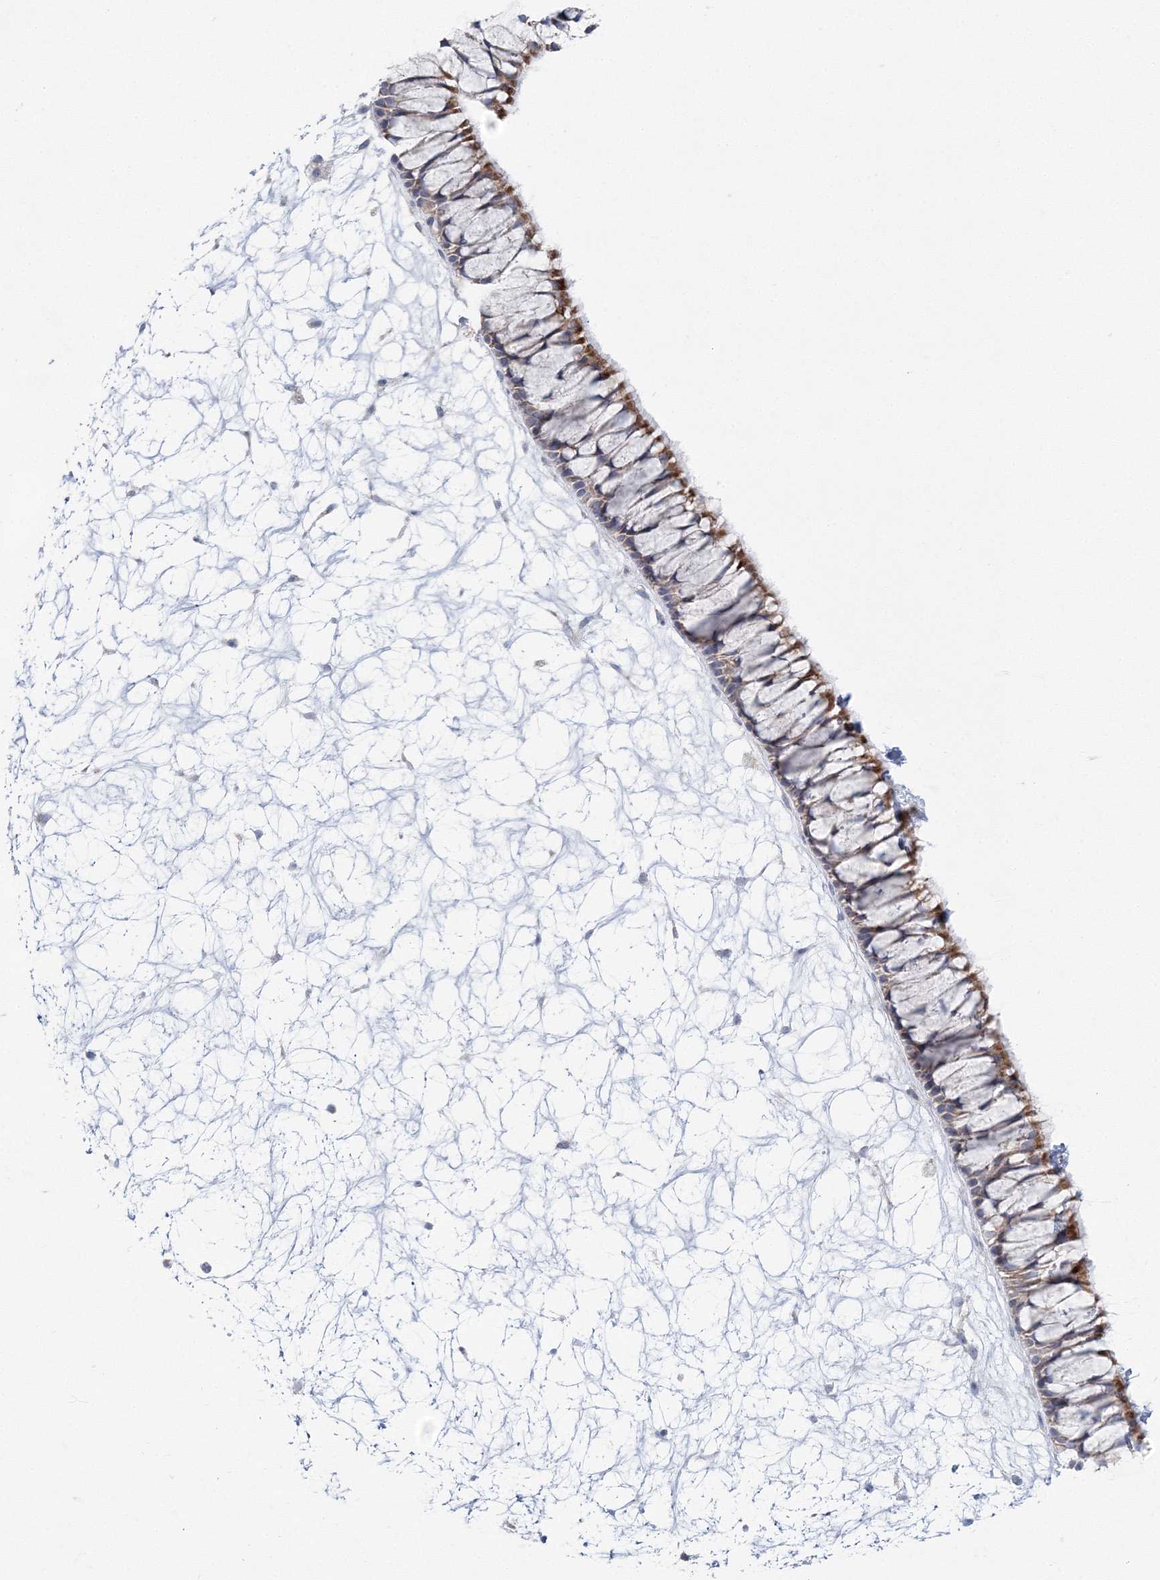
{"staining": {"intensity": "moderate", "quantity": "25%-75%", "location": "cytoplasmic/membranous"}, "tissue": "nasopharynx", "cell_type": "Respiratory epithelial cells", "image_type": "normal", "snomed": [{"axis": "morphology", "description": "Normal tissue, NOS"}, {"axis": "topography", "description": "Nasopharynx"}], "caption": "DAB (3,3'-diaminobenzidine) immunohistochemical staining of benign human nasopharynx reveals moderate cytoplasmic/membranous protein staining in about 25%-75% of respiratory epithelial cells.", "gene": "HIBCH", "patient": {"sex": "male", "age": 64}}